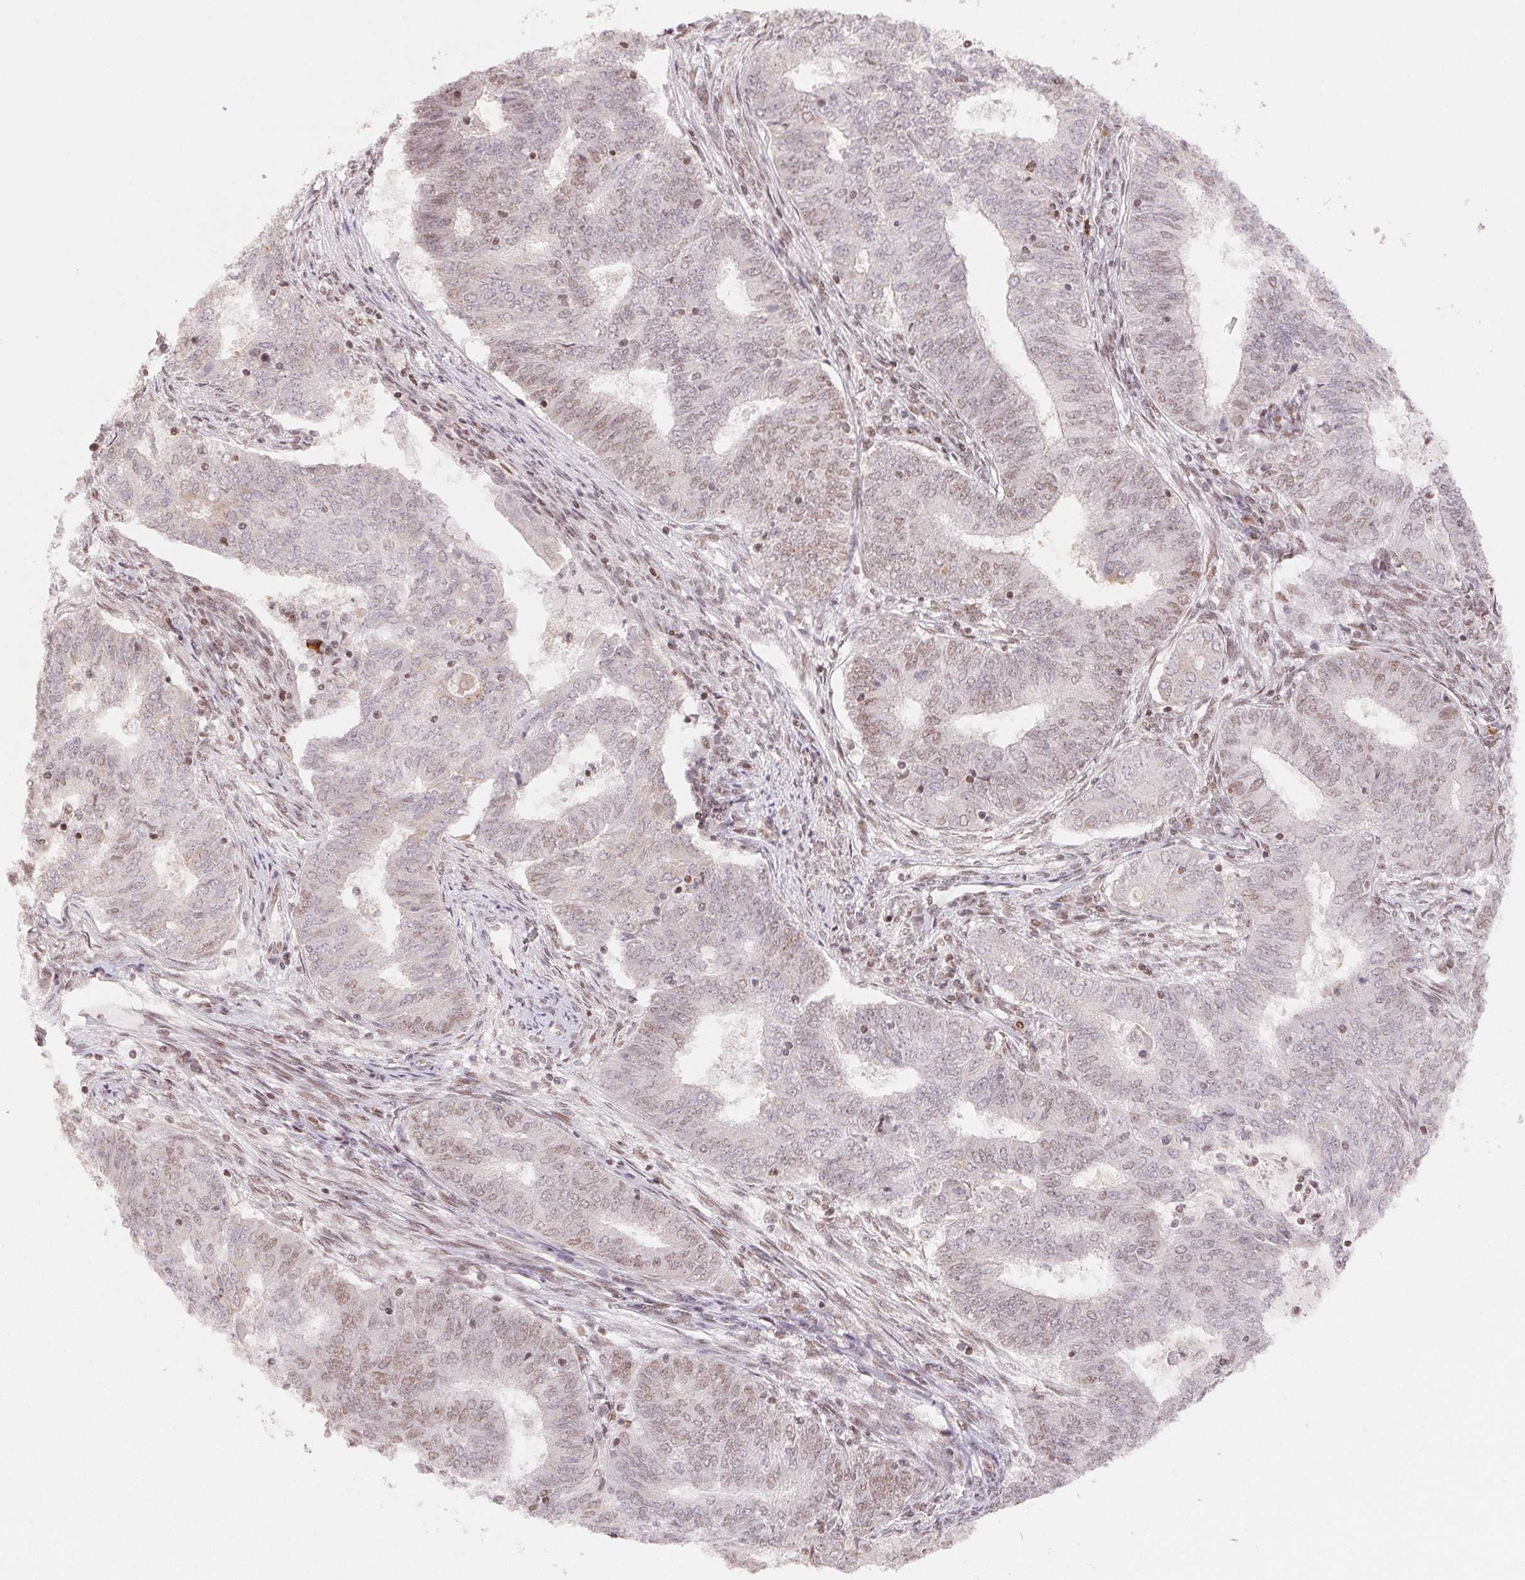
{"staining": {"intensity": "moderate", "quantity": "25%-75%", "location": "cytoplasmic/membranous,nuclear"}, "tissue": "endometrial cancer", "cell_type": "Tumor cells", "image_type": "cancer", "snomed": [{"axis": "morphology", "description": "Adenocarcinoma, NOS"}, {"axis": "topography", "description": "Endometrium"}], "caption": "Endometrial cancer (adenocarcinoma) stained with DAB immunohistochemistry displays medium levels of moderate cytoplasmic/membranous and nuclear expression in about 25%-75% of tumor cells.", "gene": "MAPKAPK2", "patient": {"sex": "female", "age": 62}}